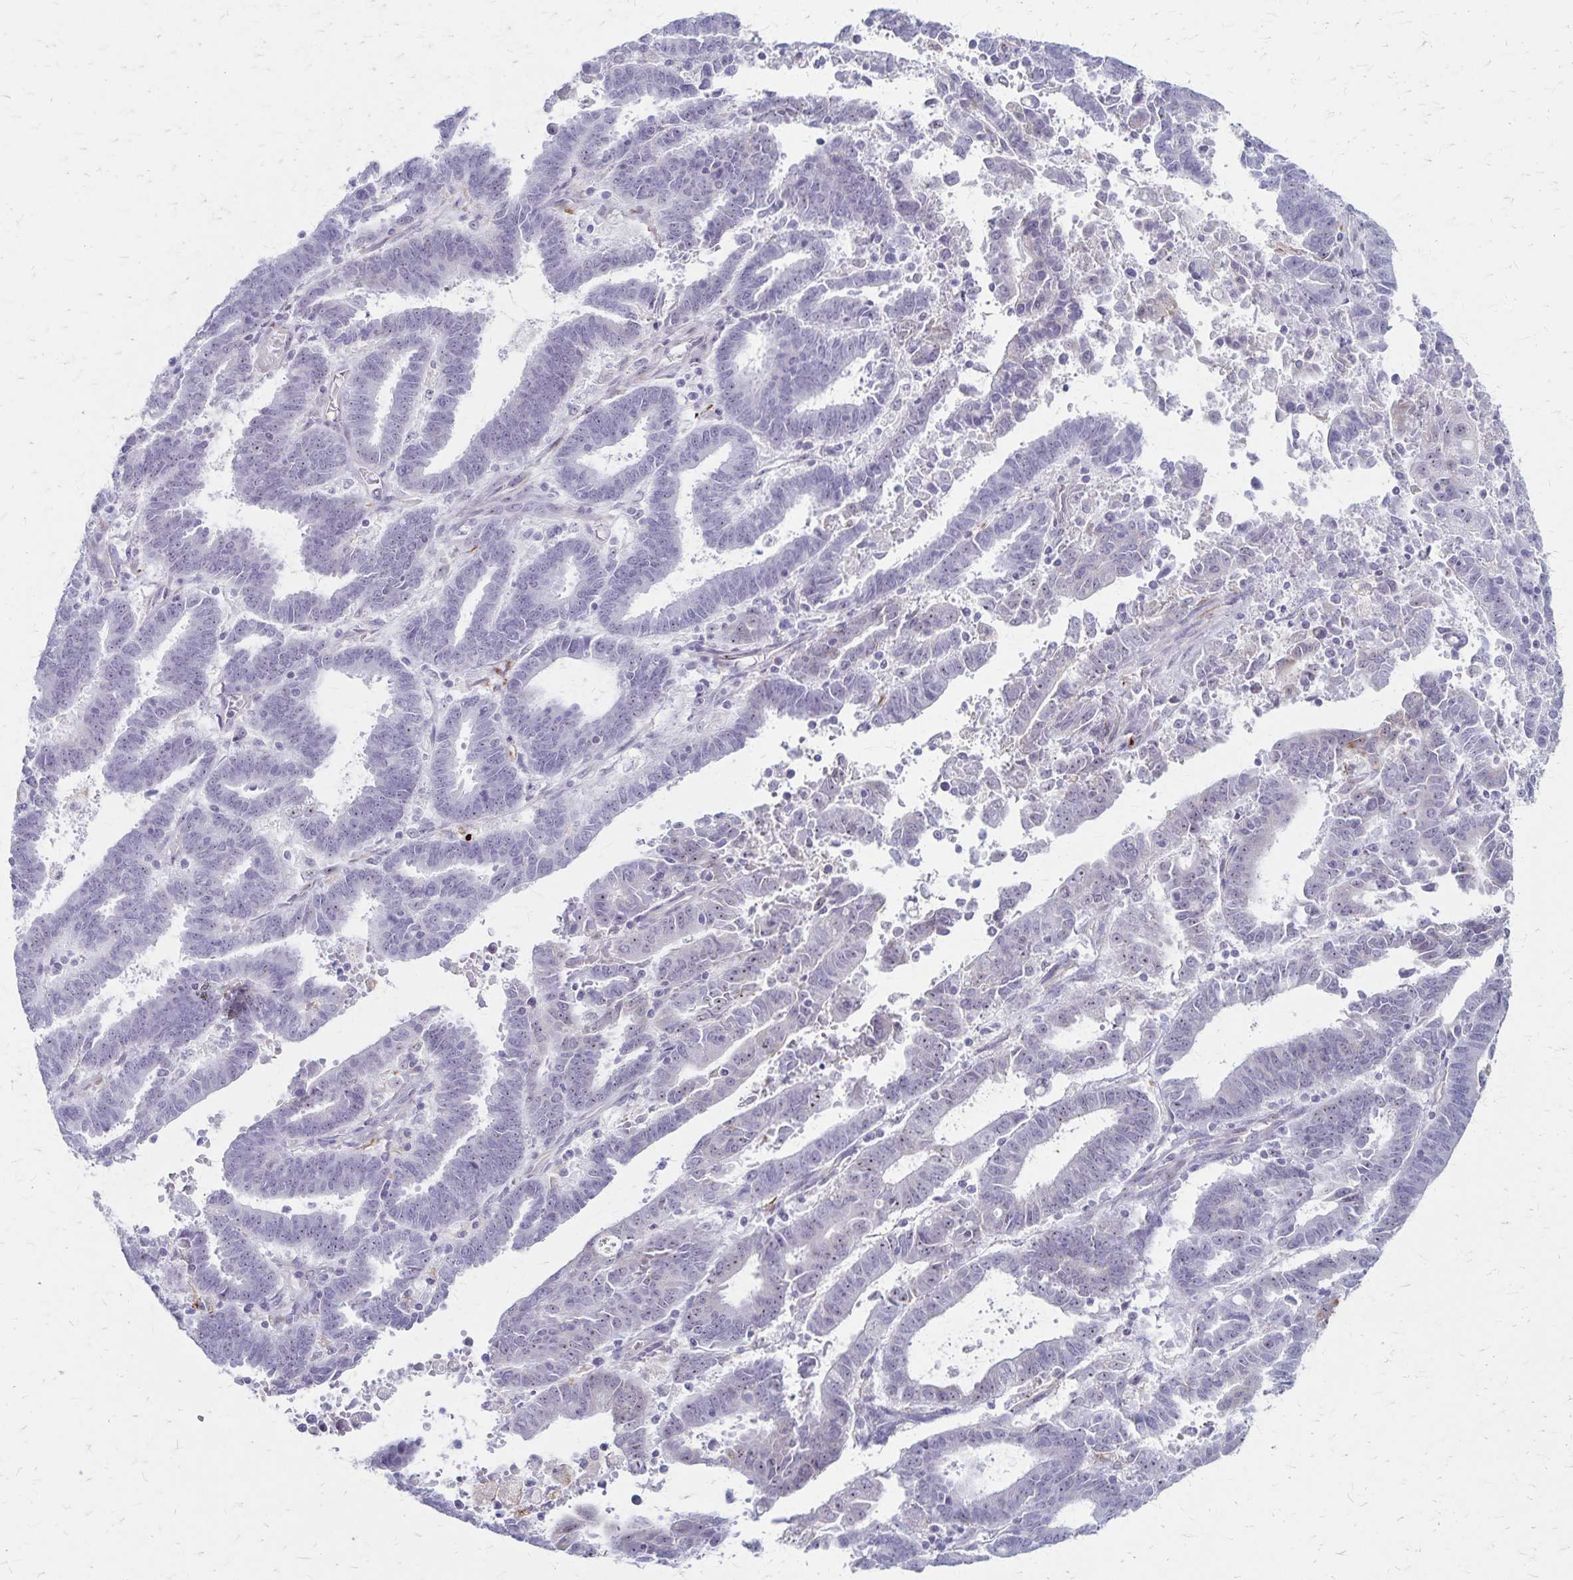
{"staining": {"intensity": "weak", "quantity": "<25%", "location": "nuclear"}, "tissue": "endometrial cancer", "cell_type": "Tumor cells", "image_type": "cancer", "snomed": [{"axis": "morphology", "description": "Adenocarcinoma, NOS"}, {"axis": "topography", "description": "Uterus"}], "caption": "Immunohistochemistry micrograph of endometrial cancer stained for a protein (brown), which demonstrates no staining in tumor cells. (IHC, brightfield microscopy, high magnification).", "gene": "DLK2", "patient": {"sex": "female", "age": 83}}